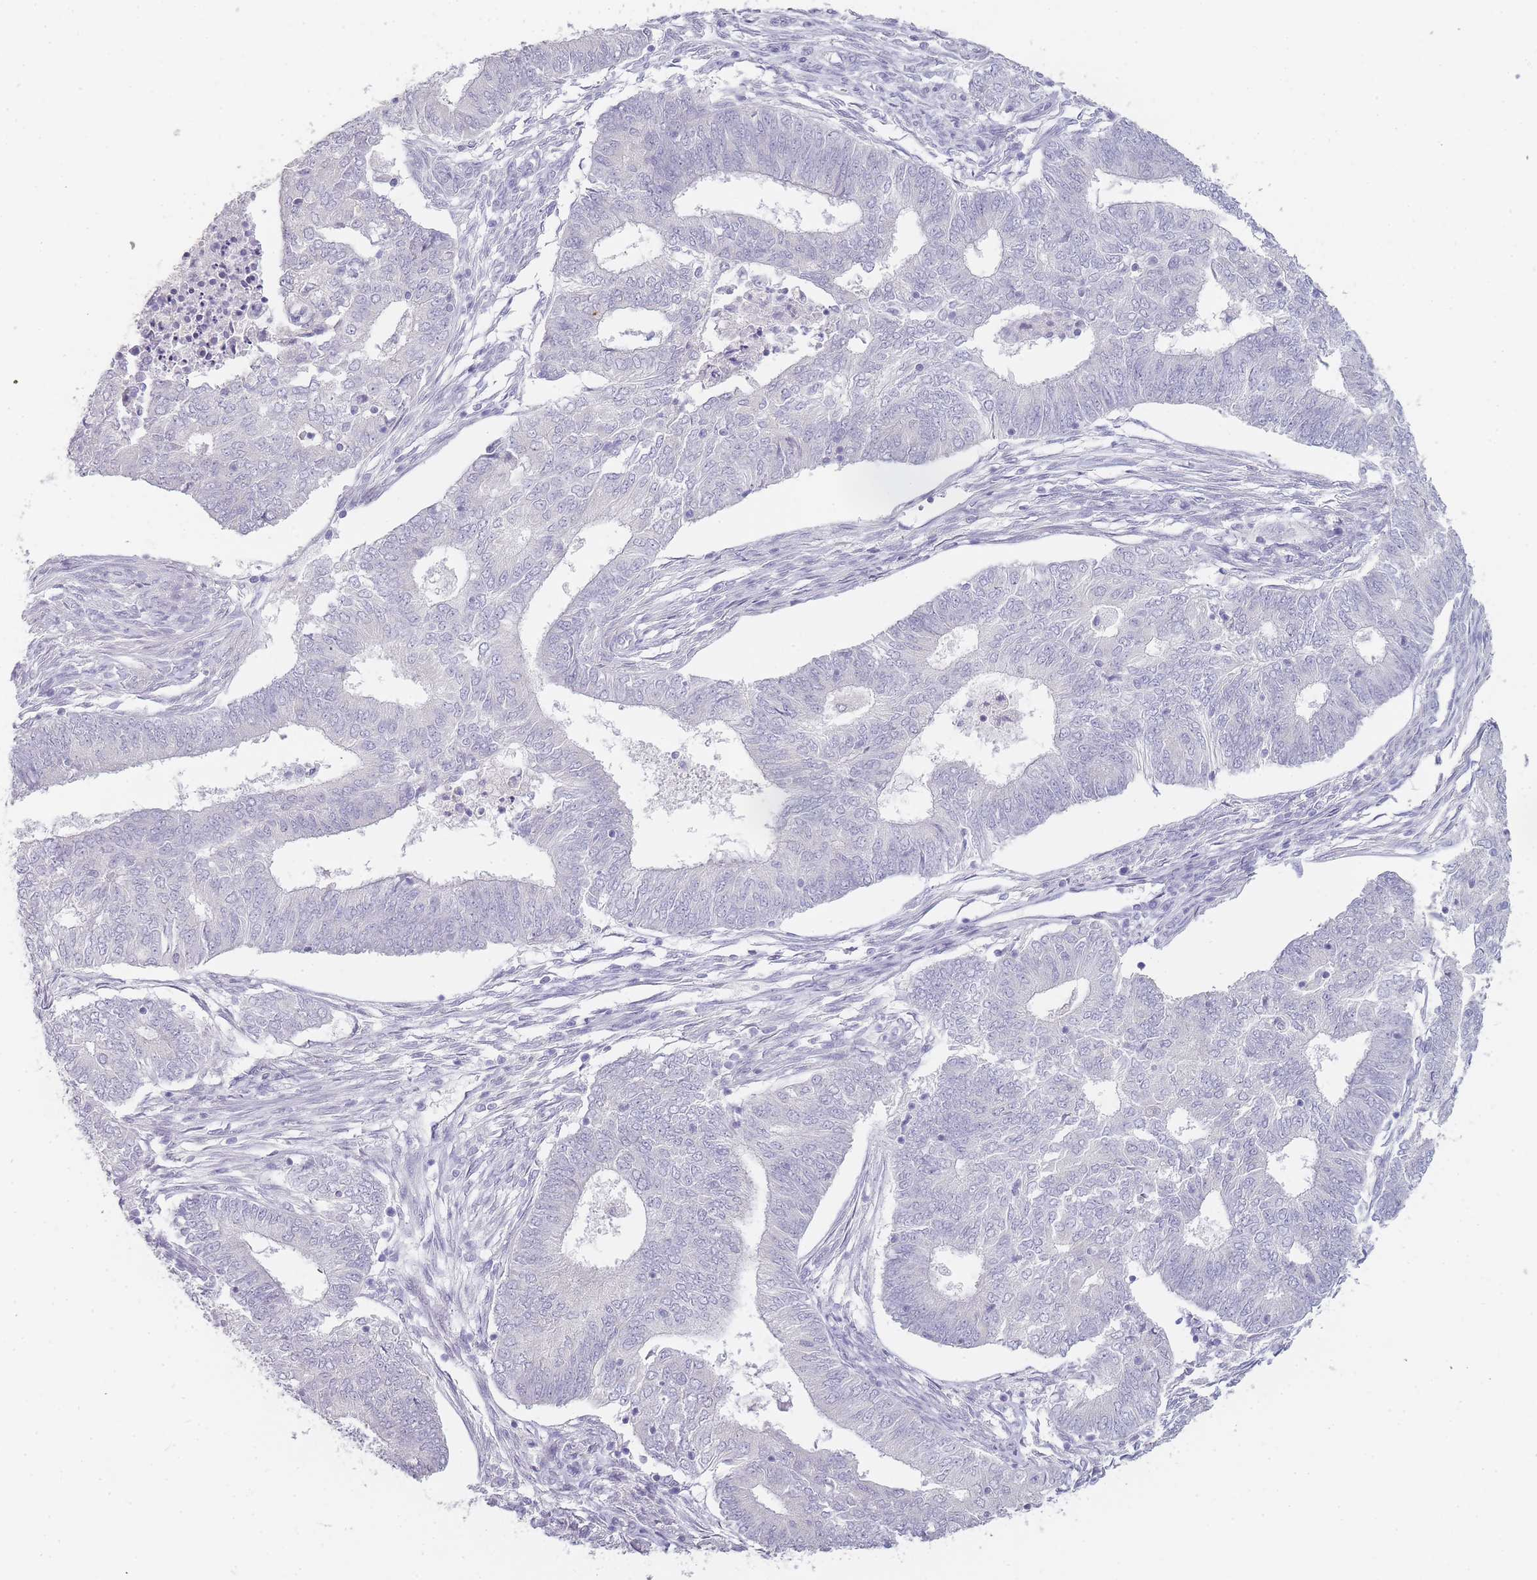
{"staining": {"intensity": "negative", "quantity": "none", "location": "none"}, "tissue": "endometrial cancer", "cell_type": "Tumor cells", "image_type": "cancer", "snomed": [{"axis": "morphology", "description": "Adenocarcinoma, NOS"}, {"axis": "topography", "description": "Endometrium"}], "caption": "IHC micrograph of human endometrial cancer stained for a protein (brown), which reveals no expression in tumor cells.", "gene": "INS", "patient": {"sex": "female", "age": 62}}